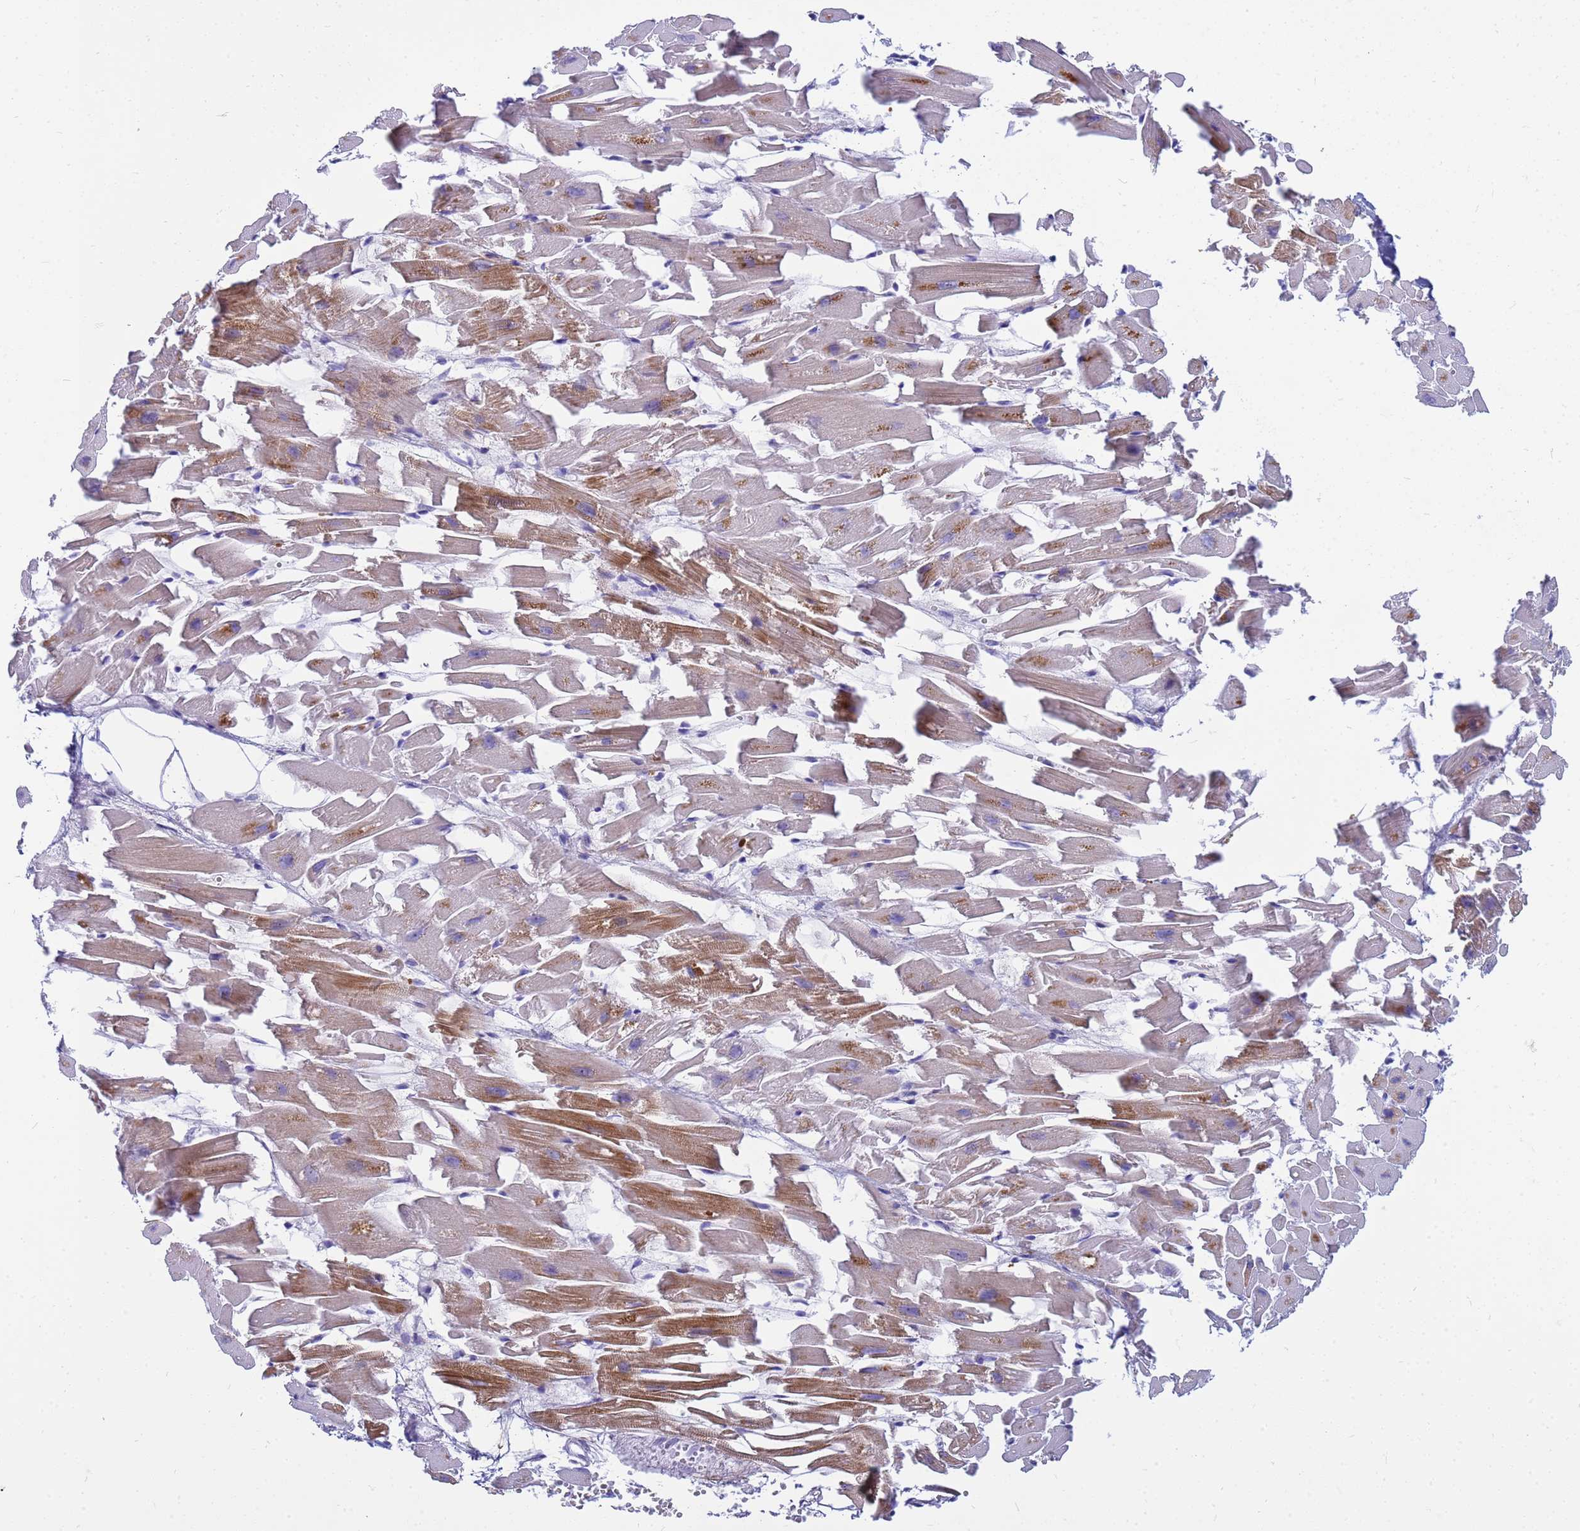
{"staining": {"intensity": "strong", "quantity": "25%-75%", "location": "cytoplasmic/membranous"}, "tissue": "heart muscle", "cell_type": "Cardiomyocytes", "image_type": "normal", "snomed": [{"axis": "morphology", "description": "Normal tissue, NOS"}, {"axis": "topography", "description": "Heart"}], "caption": "Immunohistochemical staining of unremarkable human heart muscle exhibits high levels of strong cytoplasmic/membranous positivity in approximately 25%-75% of cardiomyocytes.", "gene": "LRATD1", "patient": {"sex": "female", "age": 64}}